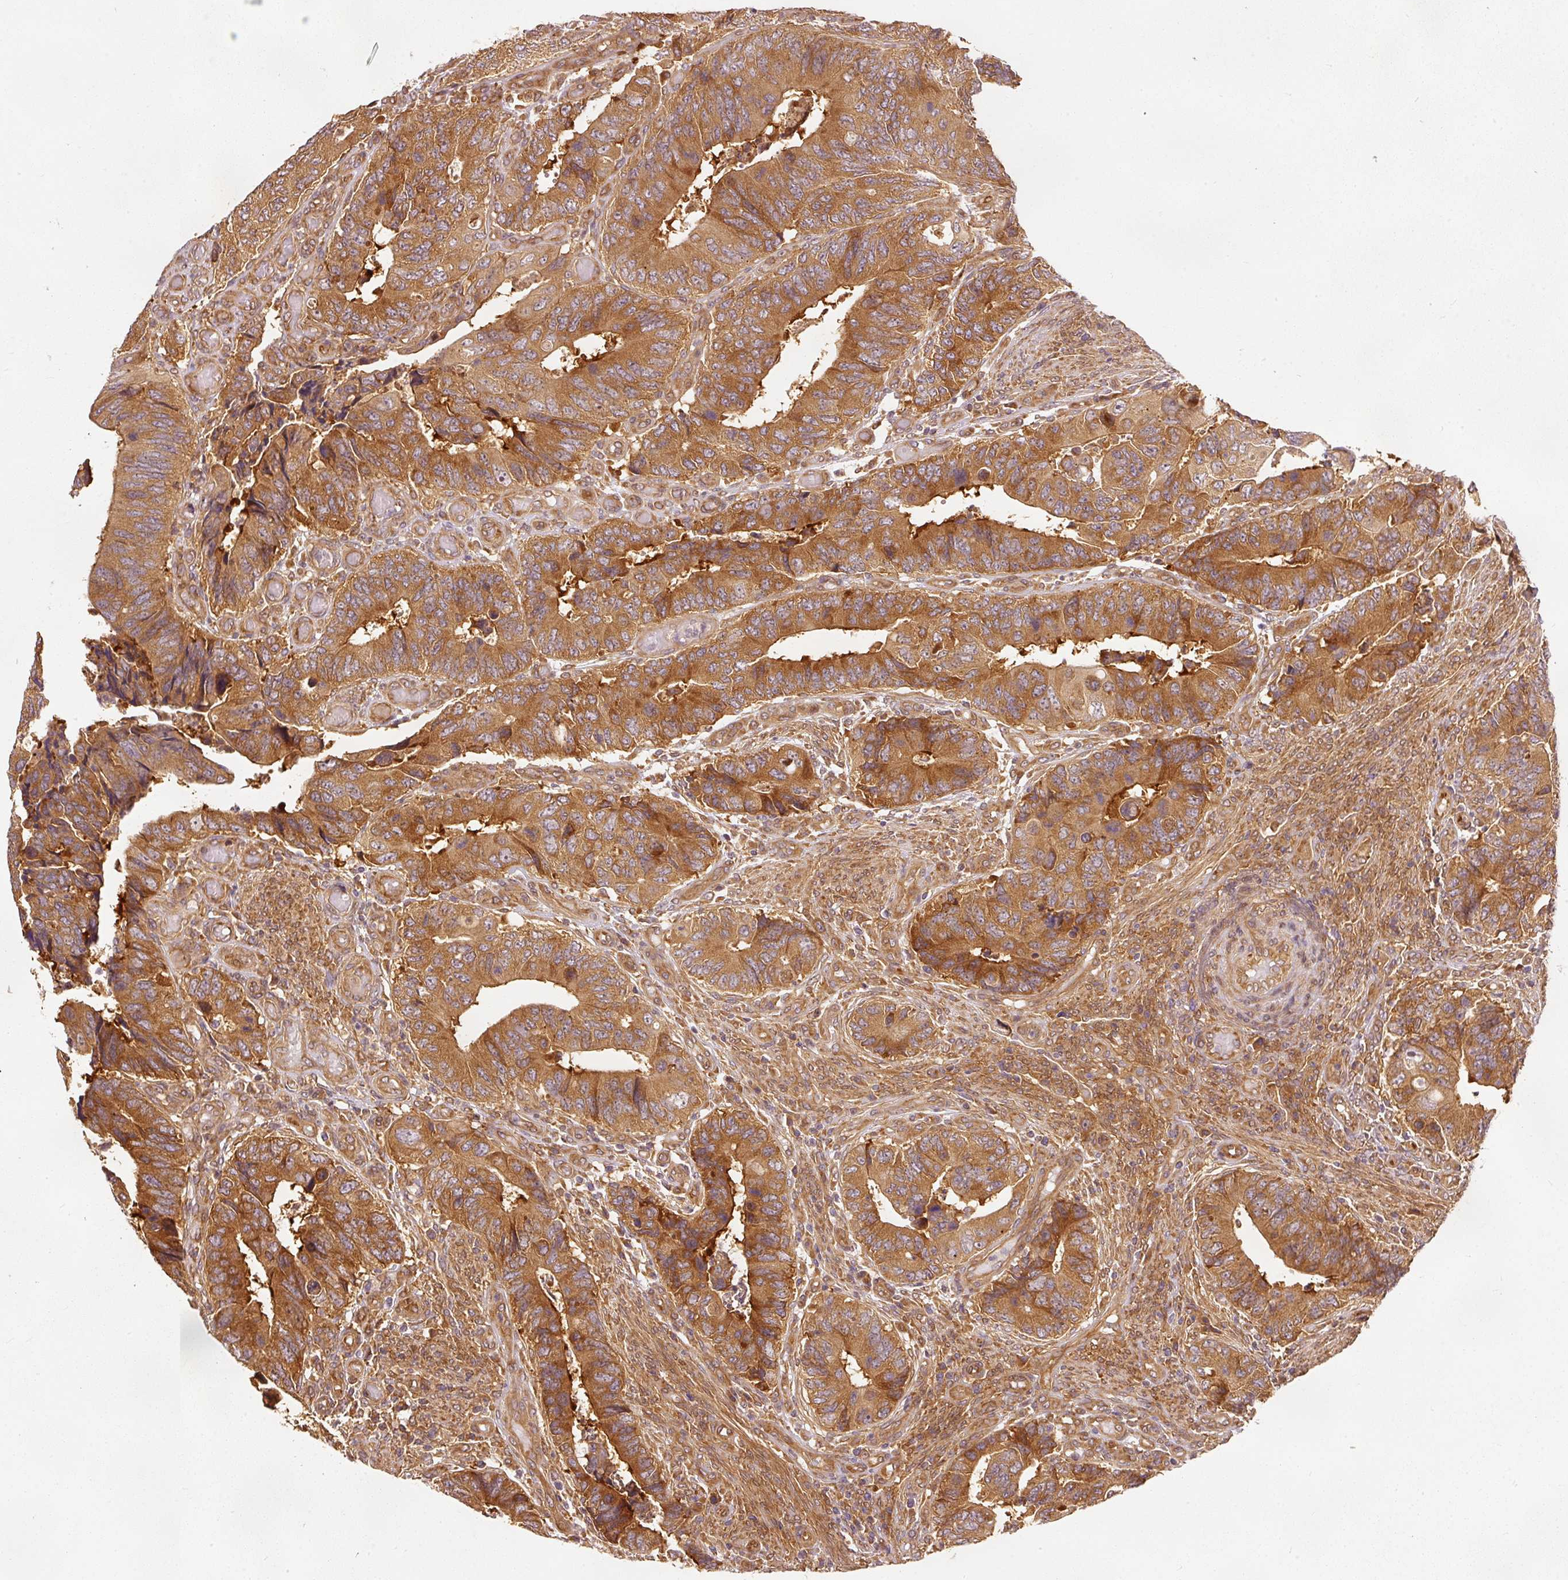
{"staining": {"intensity": "strong", "quantity": ">75%", "location": "cytoplasmic/membranous"}, "tissue": "colorectal cancer", "cell_type": "Tumor cells", "image_type": "cancer", "snomed": [{"axis": "morphology", "description": "Adenocarcinoma, NOS"}, {"axis": "topography", "description": "Colon"}], "caption": "A histopathology image of adenocarcinoma (colorectal) stained for a protein displays strong cytoplasmic/membranous brown staining in tumor cells.", "gene": "EIF3B", "patient": {"sex": "male", "age": 87}}